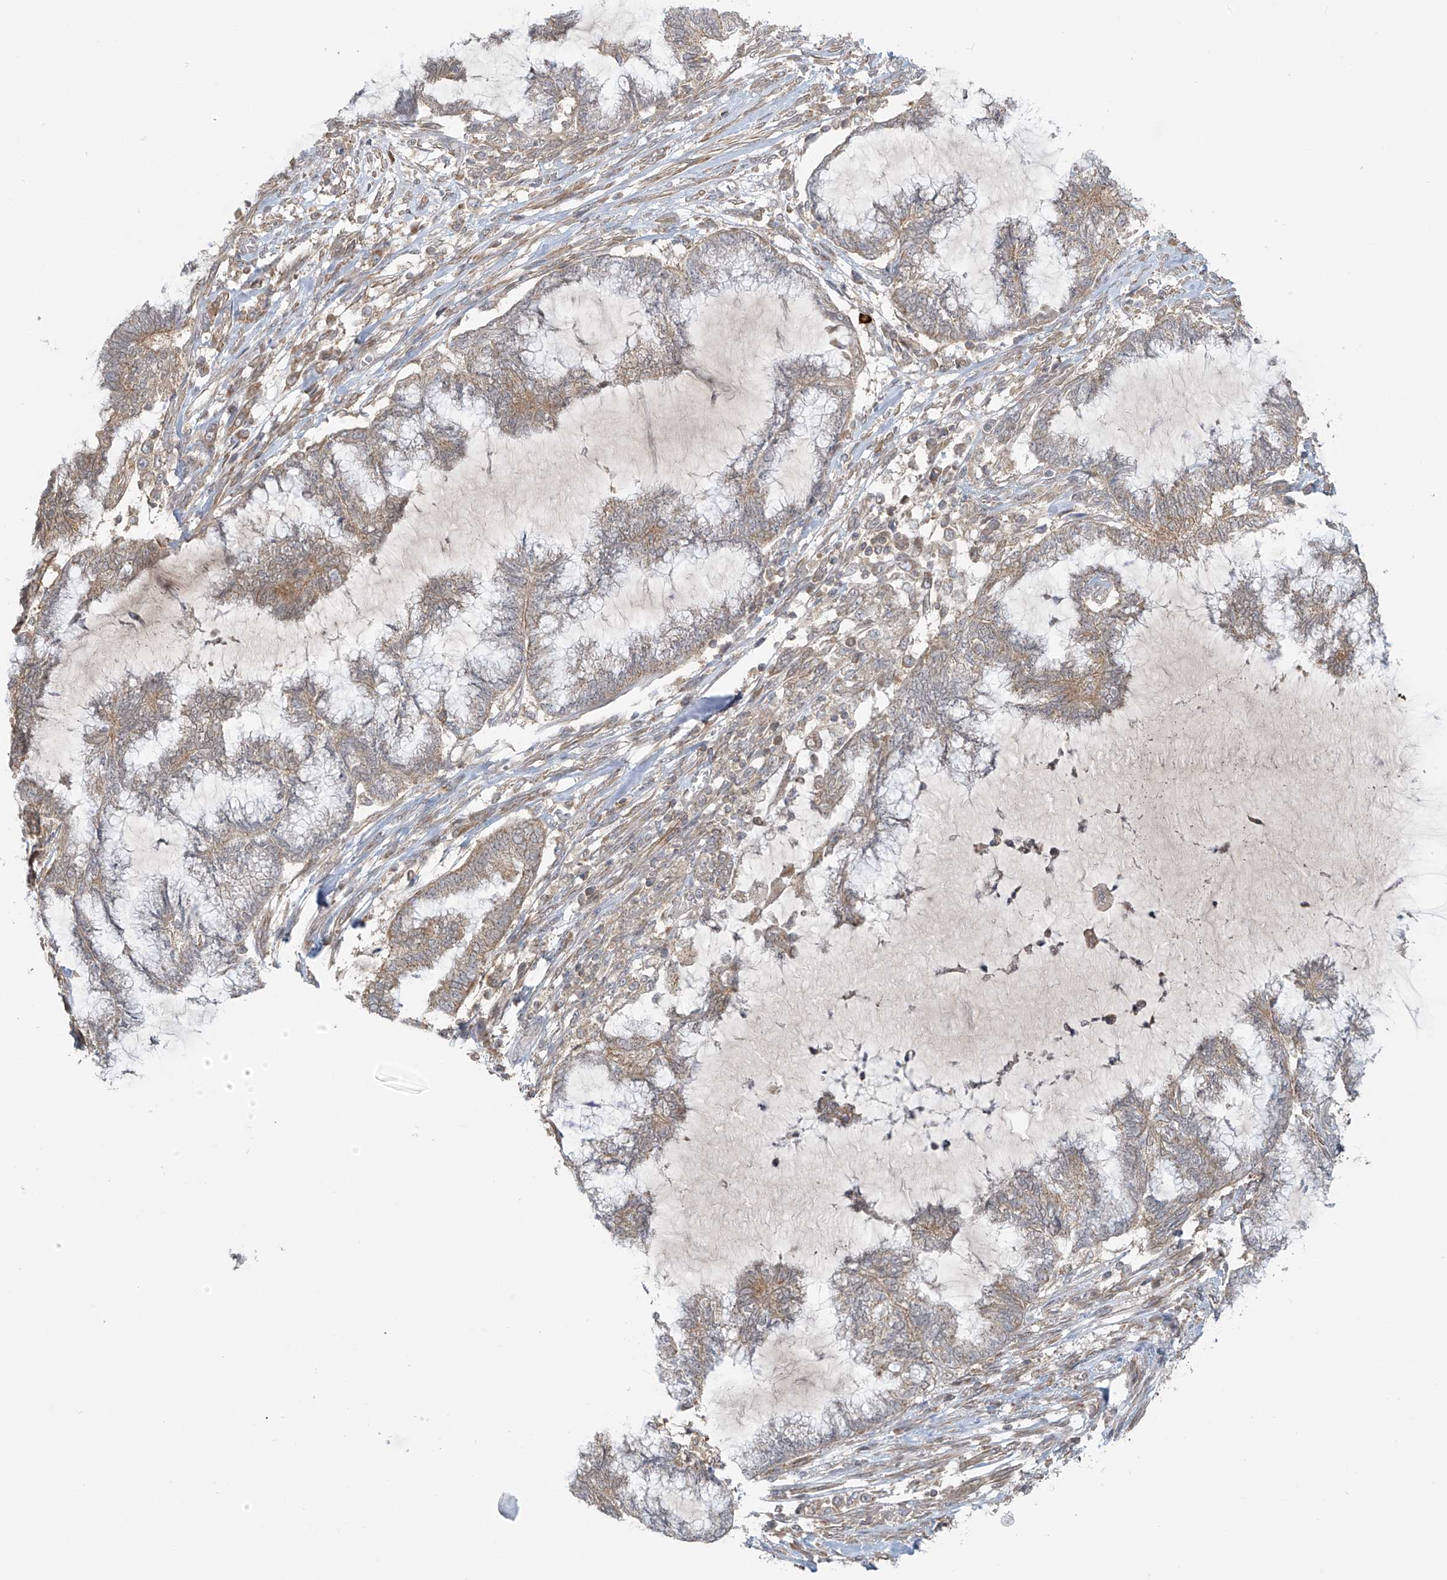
{"staining": {"intensity": "negative", "quantity": "none", "location": "none"}, "tissue": "endometrial cancer", "cell_type": "Tumor cells", "image_type": "cancer", "snomed": [{"axis": "morphology", "description": "Adenocarcinoma, NOS"}, {"axis": "topography", "description": "Endometrium"}], "caption": "Endometrial cancer (adenocarcinoma) stained for a protein using immunohistochemistry displays no staining tumor cells.", "gene": "HDDC2", "patient": {"sex": "female", "age": 86}}